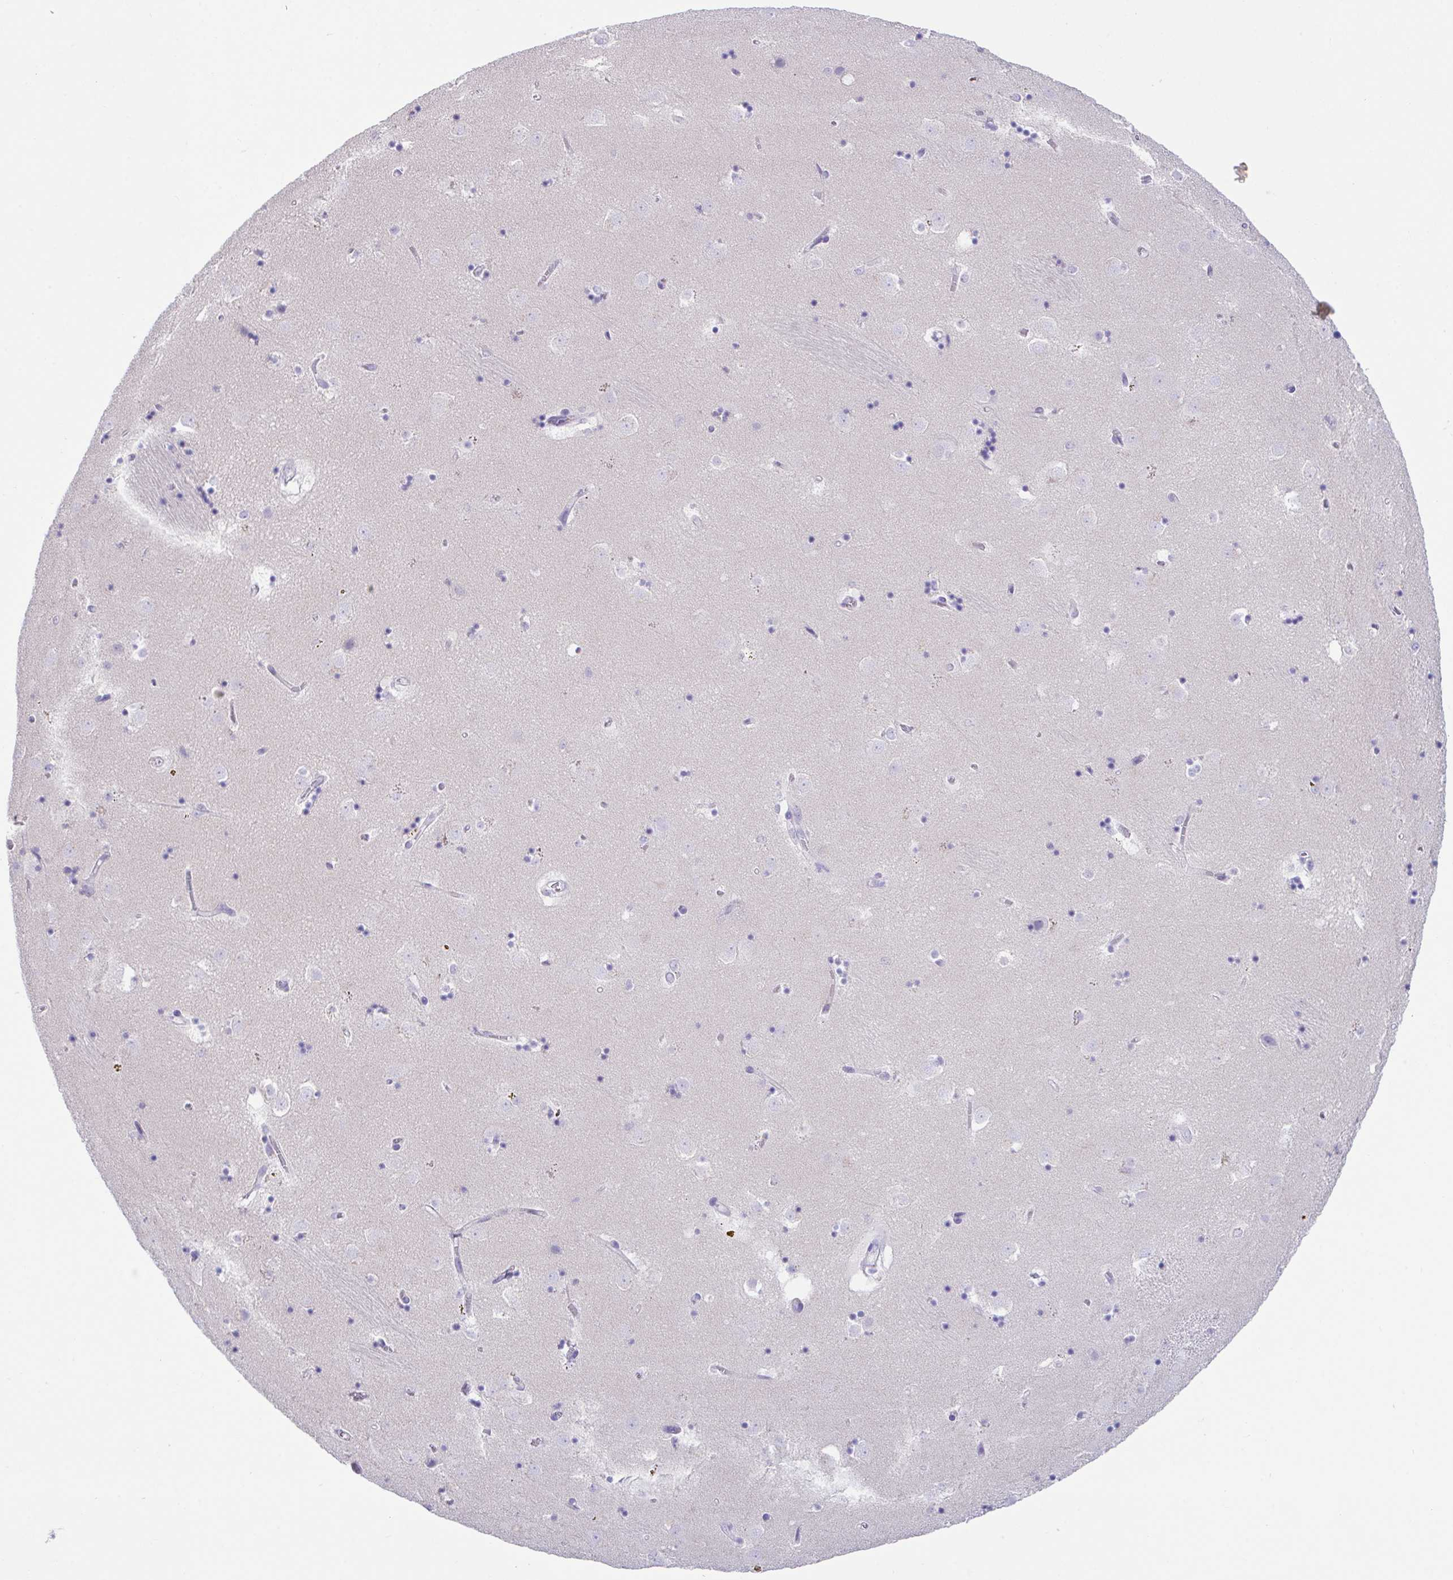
{"staining": {"intensity": "negative", "quantity": "none", "location": "none"}, "tissue": "caudate", "cell_type": "Glial cells", "image_type": "normal", "snomed": [{"axis": "morphology", "description": "Normal tissue, NOS"}, {"axis": "topography", "description": "Lateral ventricle wall"}], "caption": "IHC photomicrograph of benign caudate: caudate stained with DAB demonstrates no significant protein staining in glial cells.", "gene": "HACD4", "patient": {"sex": "male", "age": 58}}